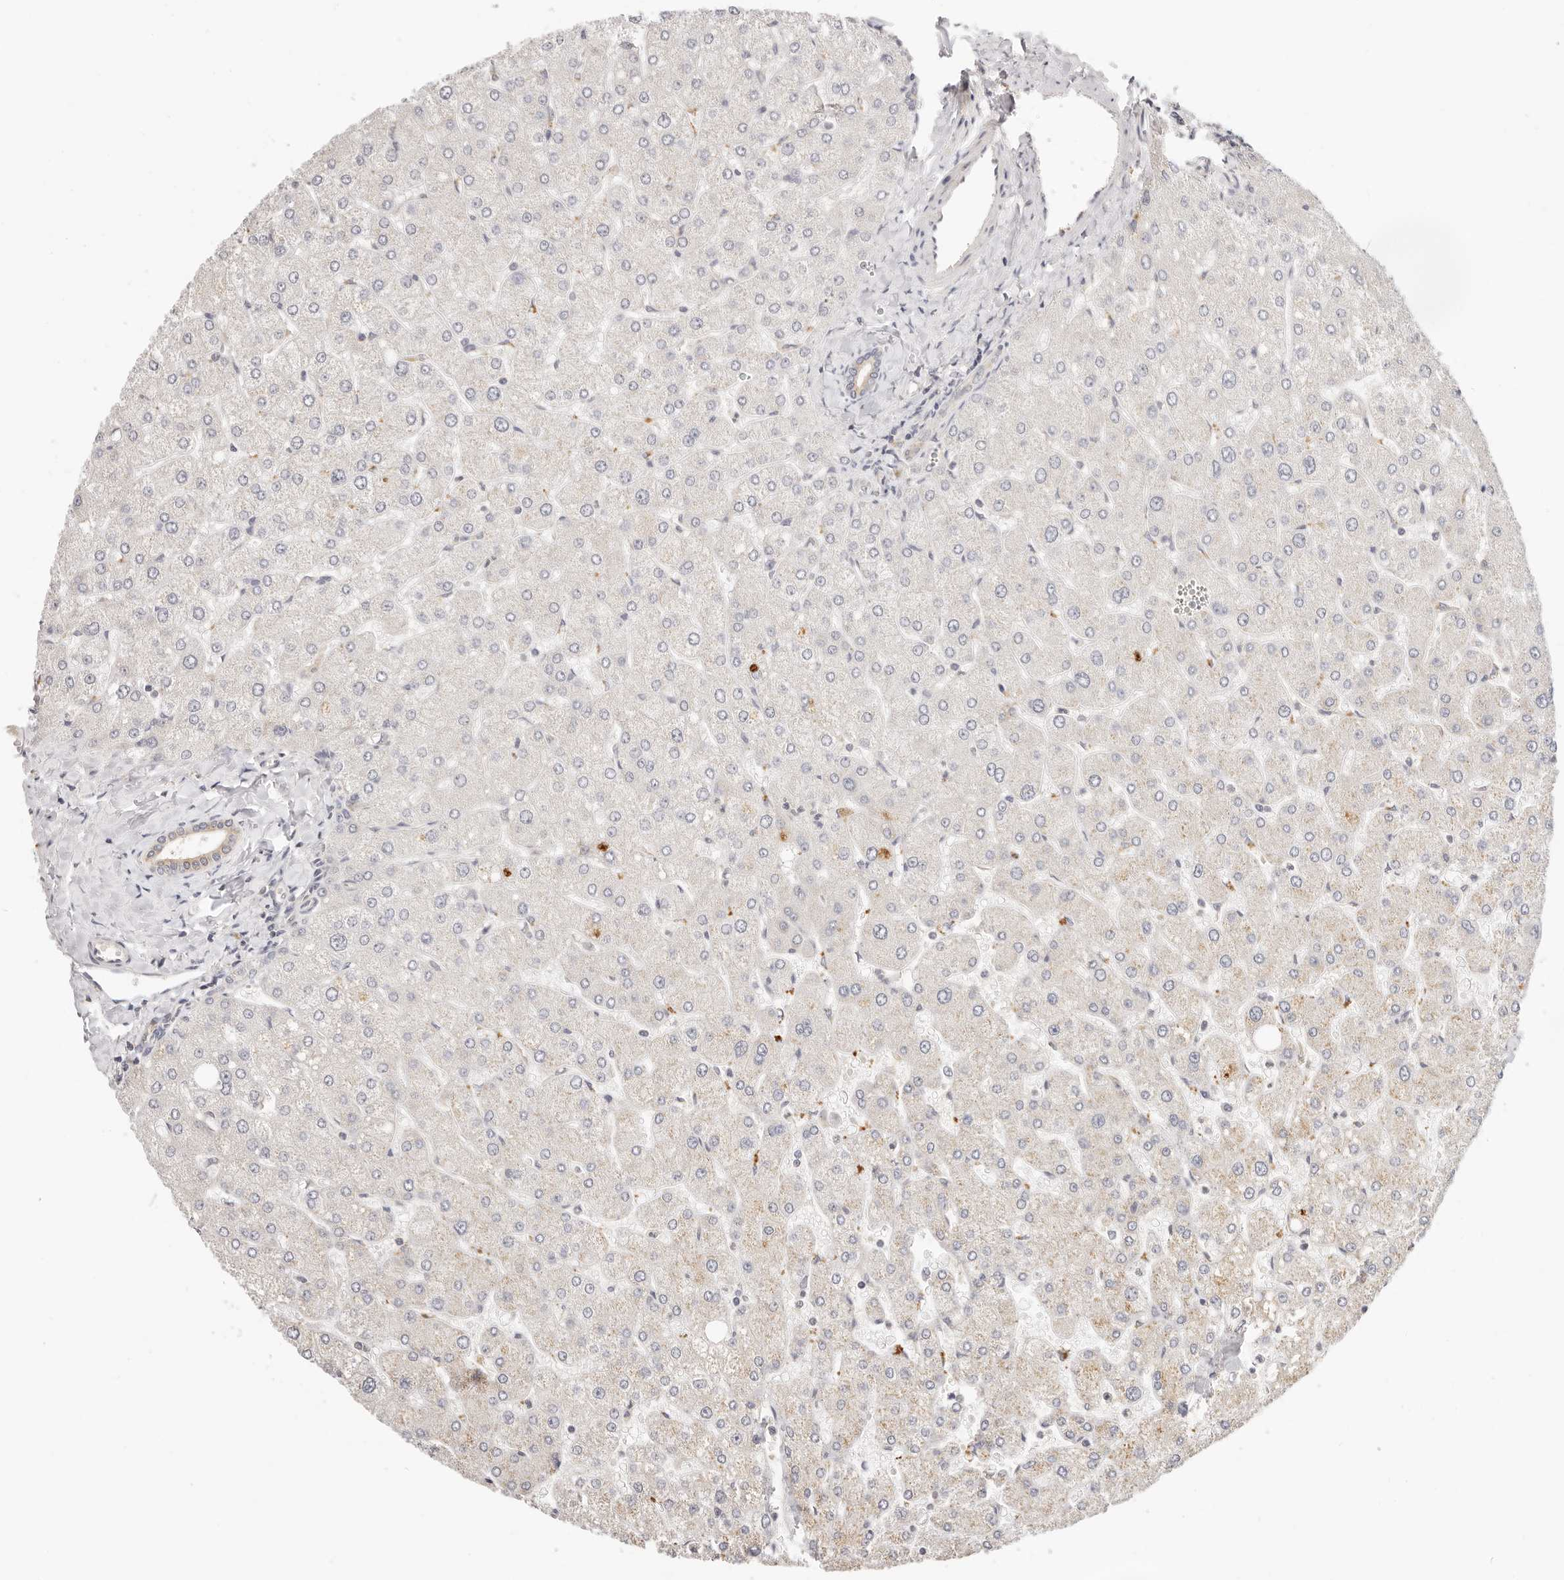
{"staining": {"intensity": "negative", "quantity": "none", "location": "none"}, "tissue": "liver", "cell_type": "Cholangiocytes", "image_type": "normal", "snomed": [{"axis": "morphology", "description": "Normal tissue, NOS"}, {"axis": "topography", "description": "Liver"}], "caption": "IHC image of benign liver: human liver stained with DAB exhibits no significant protein staining in cholangiocytes.", "gene": "GGPS1", "patient": {"sex": "male", "age": 55}}